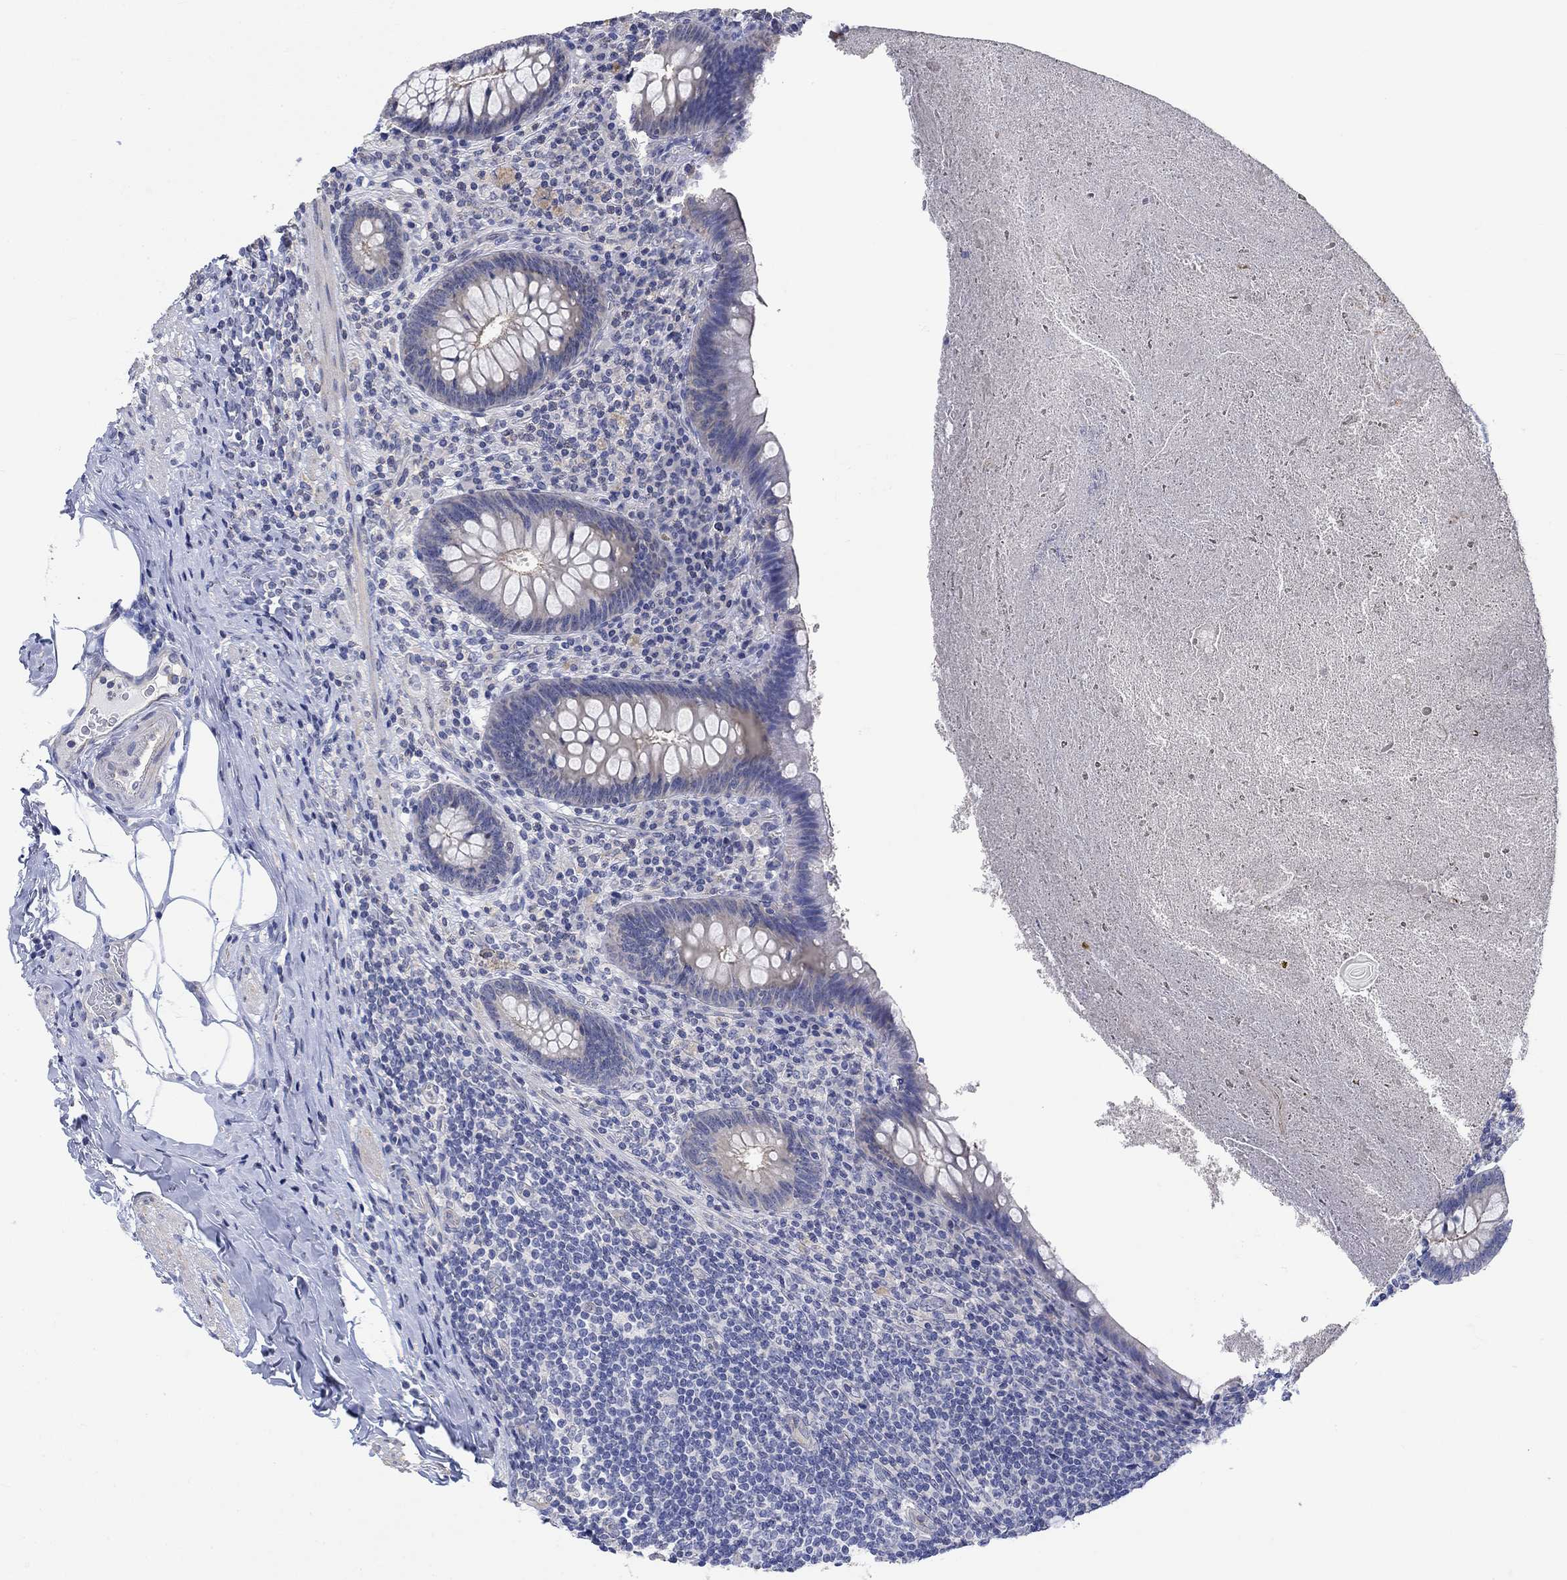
{"staining": {"intensity": "negative", "quantity": "none", "location": "none"}, "tissue": "appendix", "cell_type": "Glandular cells", "image_type": "normal", "snomed": [{"axis": "morphology", "description": "Normal tissue, NOS"}, {"axis": "topography", "description": "Appendix"}], "caption": "This micrograph is of normal appendix stained with immunohistochemistry (IHC) to label a protein in brown with the nuclei are counter-stained blue. There is no positivity in glandular cells.", "gene": "AGRP", "patient": {"sex": "male", "age": 47}}